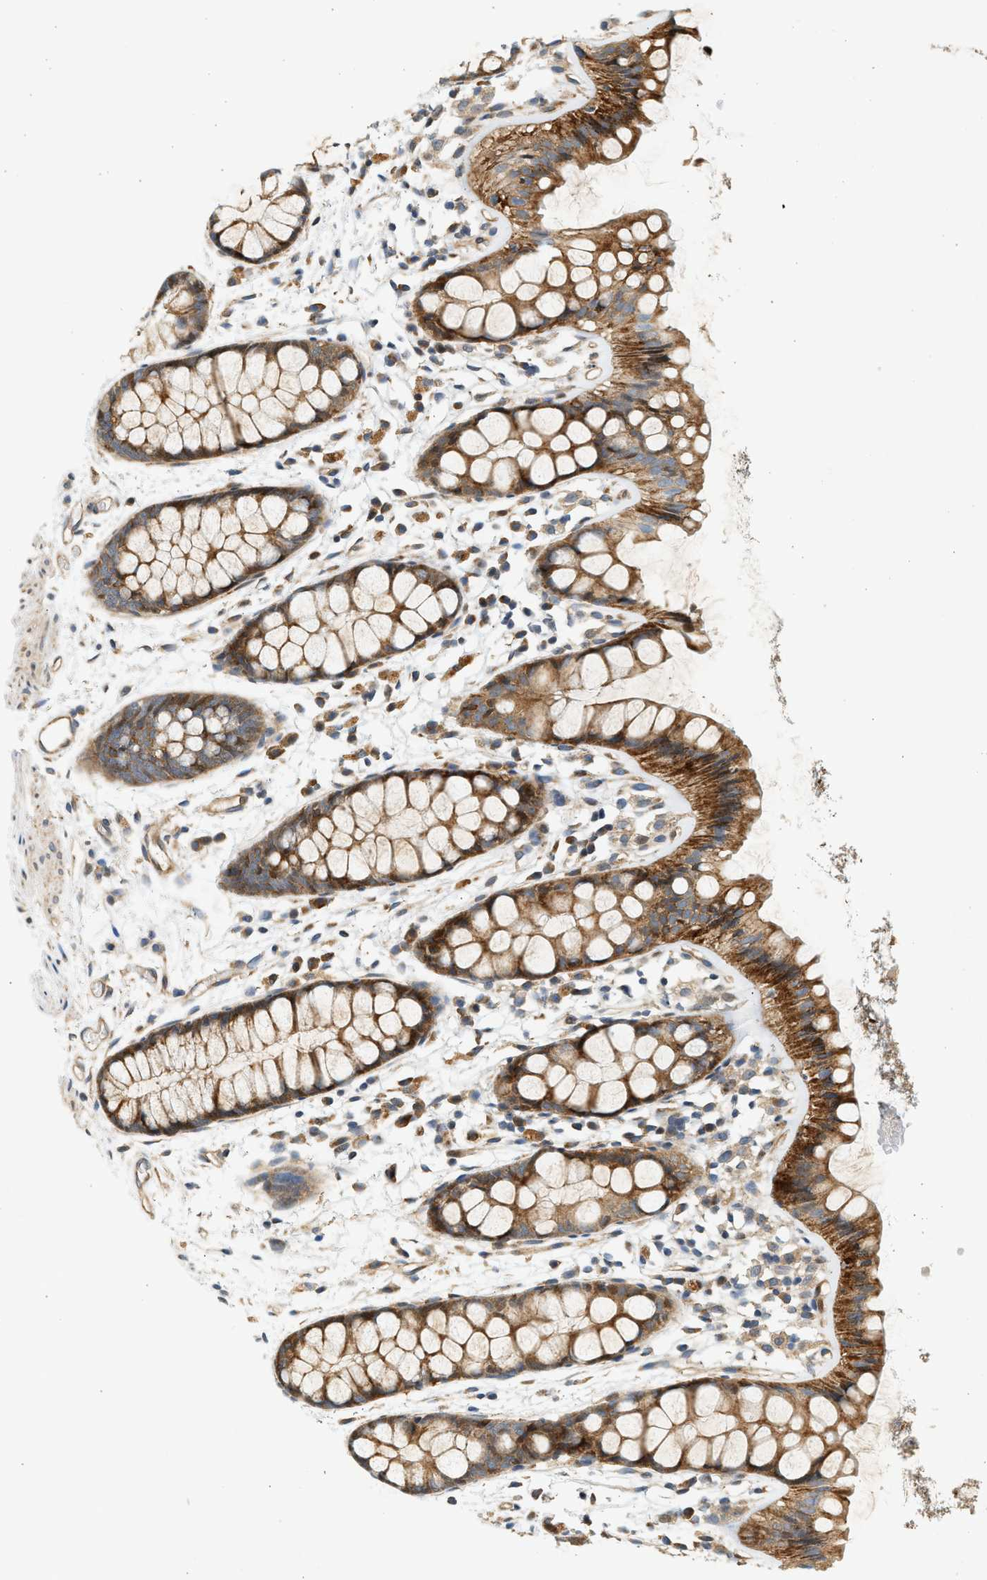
{"staining": {"intensity": "moderate", "quantity": ">75%", "location": "cytoplasmic/membranous"}, "tissue": "rectum", "cell_type": "Glandular cells", "image_type": "normal", "snomed": [{"axis": "morphology", "description": "Normal tissue, NOS"}, {"axis": "topography", "description": "Rectum"}], "caption": "The image exhibits a brown stain indicating the presence of a protein in the cytoplasmic/membranous of glandular cells in rectum.", "gene": "NRSN2", "patient": {"sex": "female", "age": 66}}